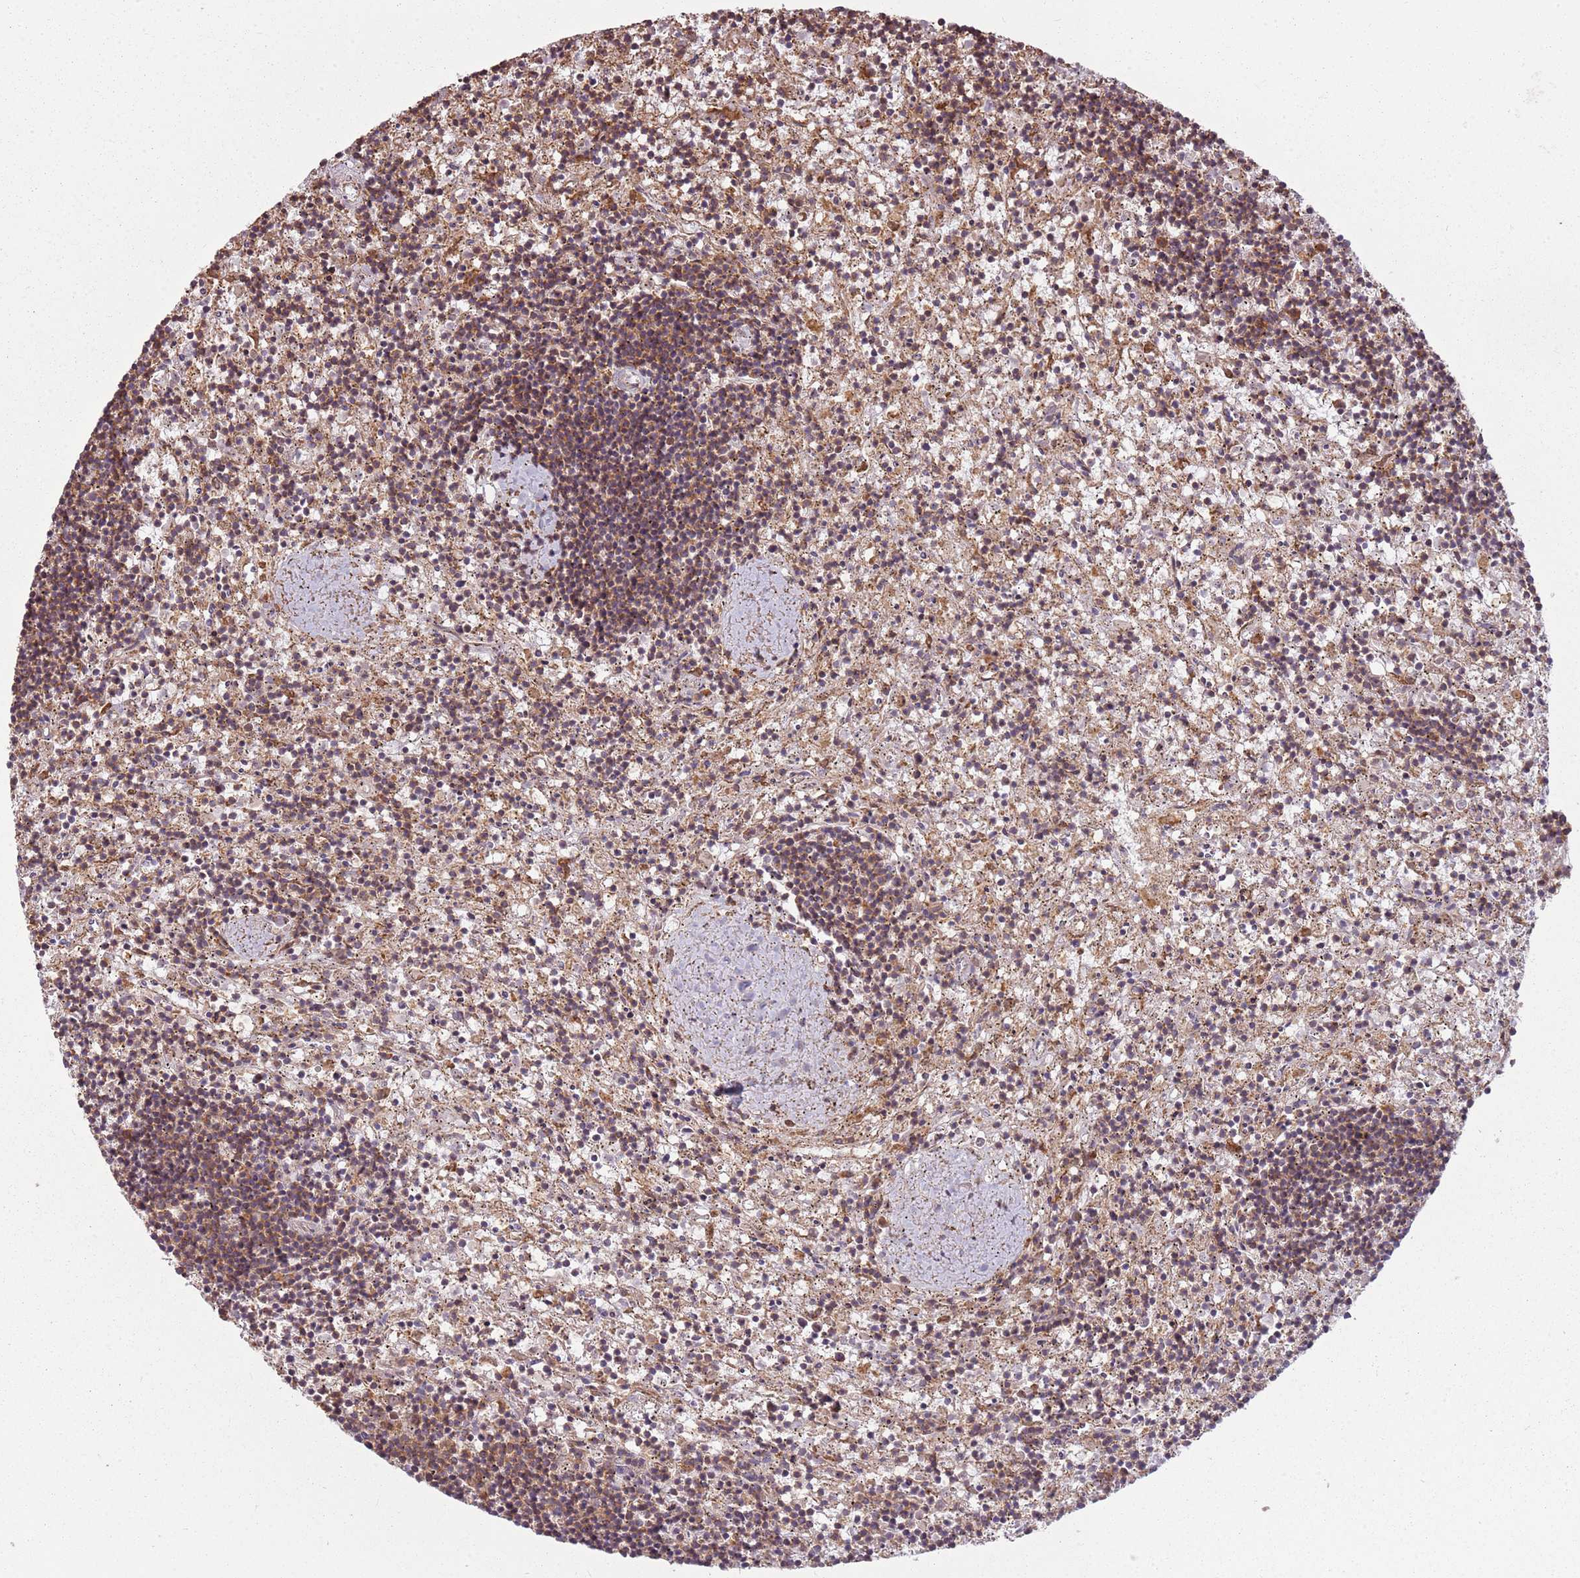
{"staining": {"intensity": "moderate", "quantity": "25%-75%", "location": "cytoplasmic/membranous"}, "tissue": "lymphoma", "cell_type": "Tumor cells", "image_type": "cancer", "snomed": [{"axis": "morphology", "description": "Malignant lymphoma, non-Hodgkin's type, Low grade"}, {"axis": "topography", "description": "Spleen"}], "caption": "This is a photomicrograph of immunohistochemistry staining of malignant lymphoma, non-Hodgkin's type (low-grade), which shows moderate expression in the cytoplasmic/membranous of tumor cells.", "gene": "RPL21", "patient": {"sex": "male", "age": 76}}